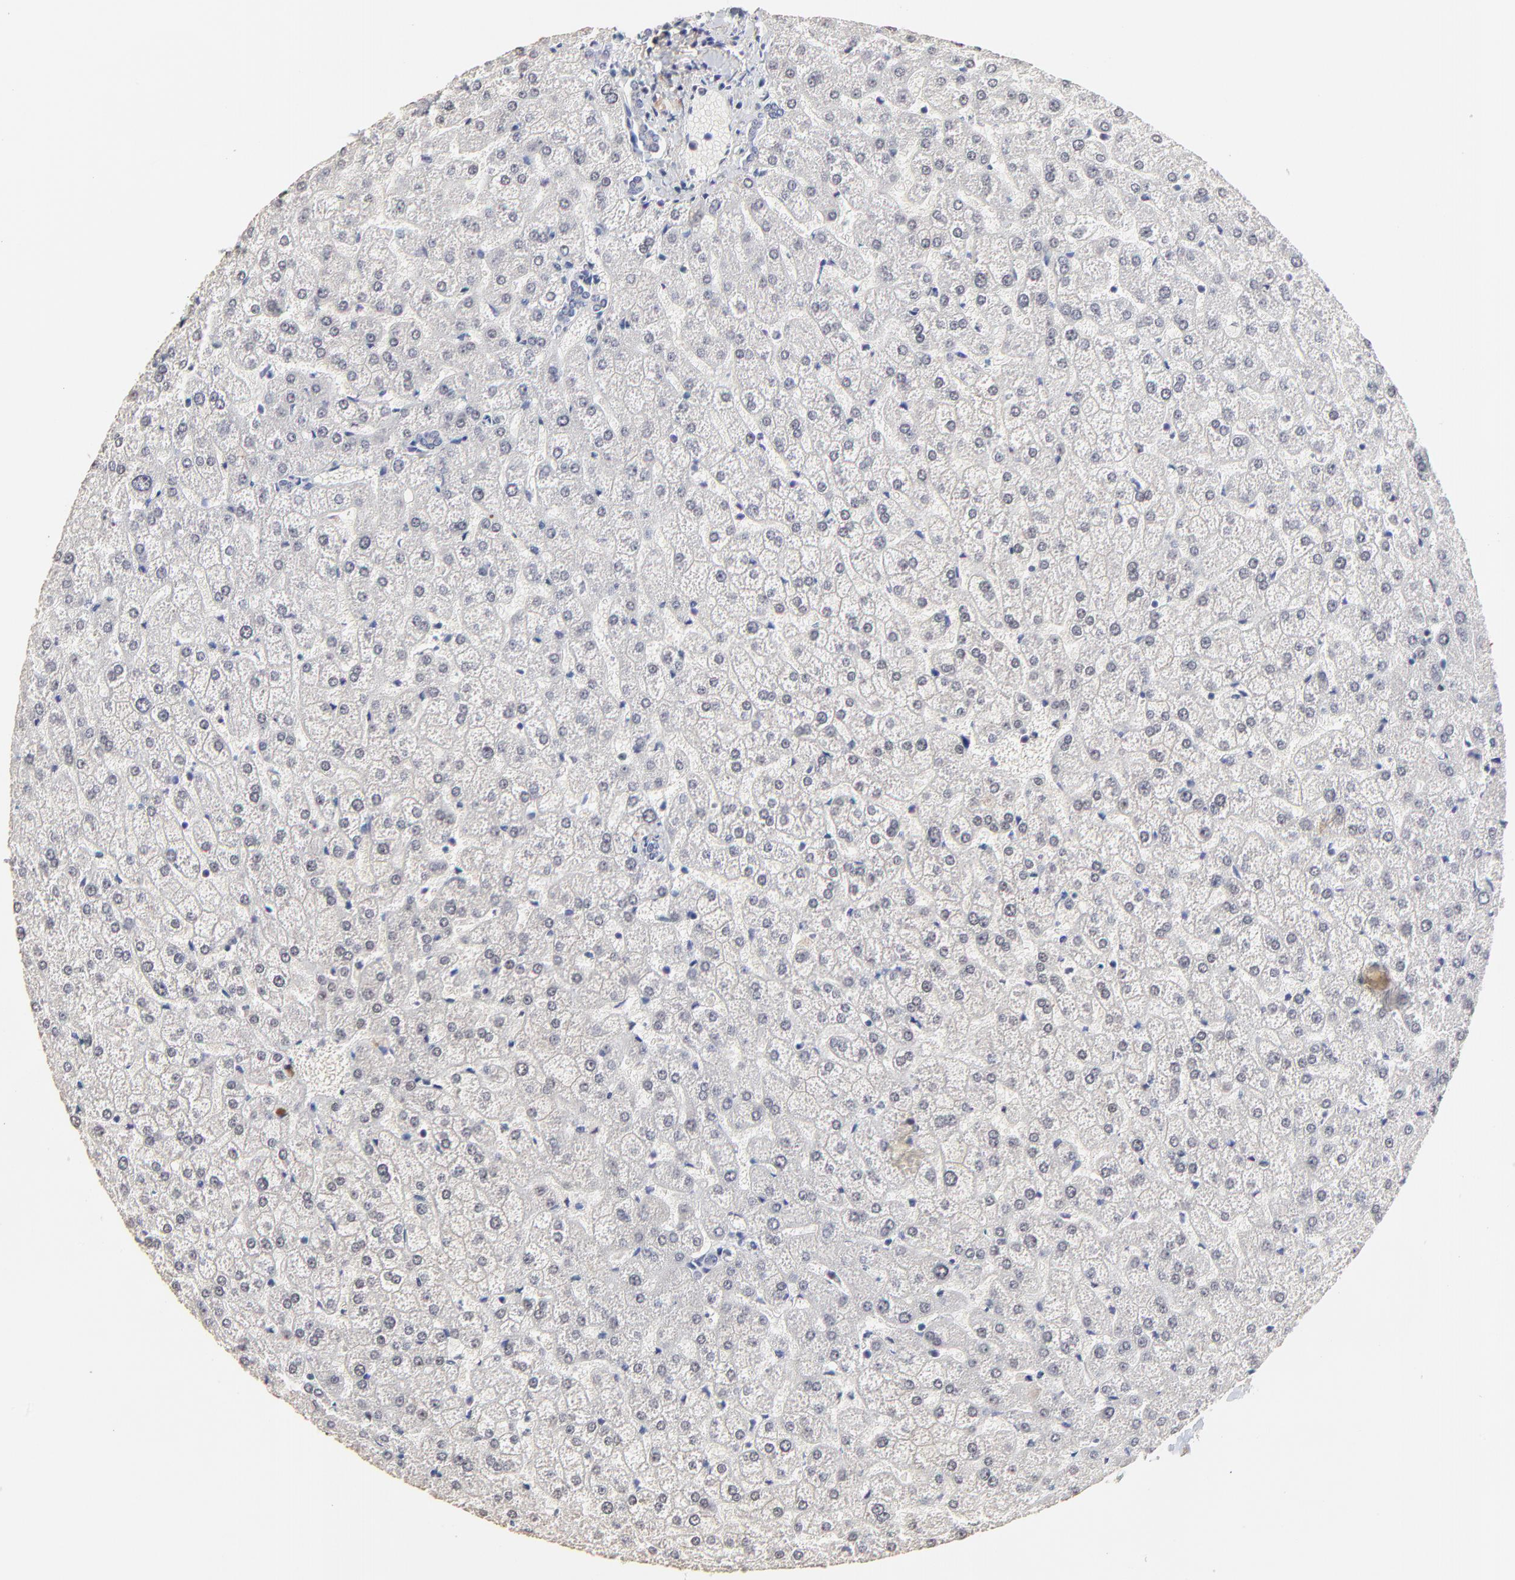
{"staining": {"intensity": "negative", "quantity": "none", "location": "none"}, "tissue": "liver", "cell_type": "Cholangiocytes", "image_type": "normal", "snomed": [{"axis": "morphology", "description": "Normal tissue, NOS"}, {"axis": "topography", "description": "Liver"}], "caption": "Immunohistochemistry histopathology image of normal liver: liver stained with DAB reveals no significant protein expression in cholangiocytes. (Brightfield microscopy of DAB IHC at high magnification).", "gene": "OGFOD1", "patient": {"sex": "female", "age": 32}}